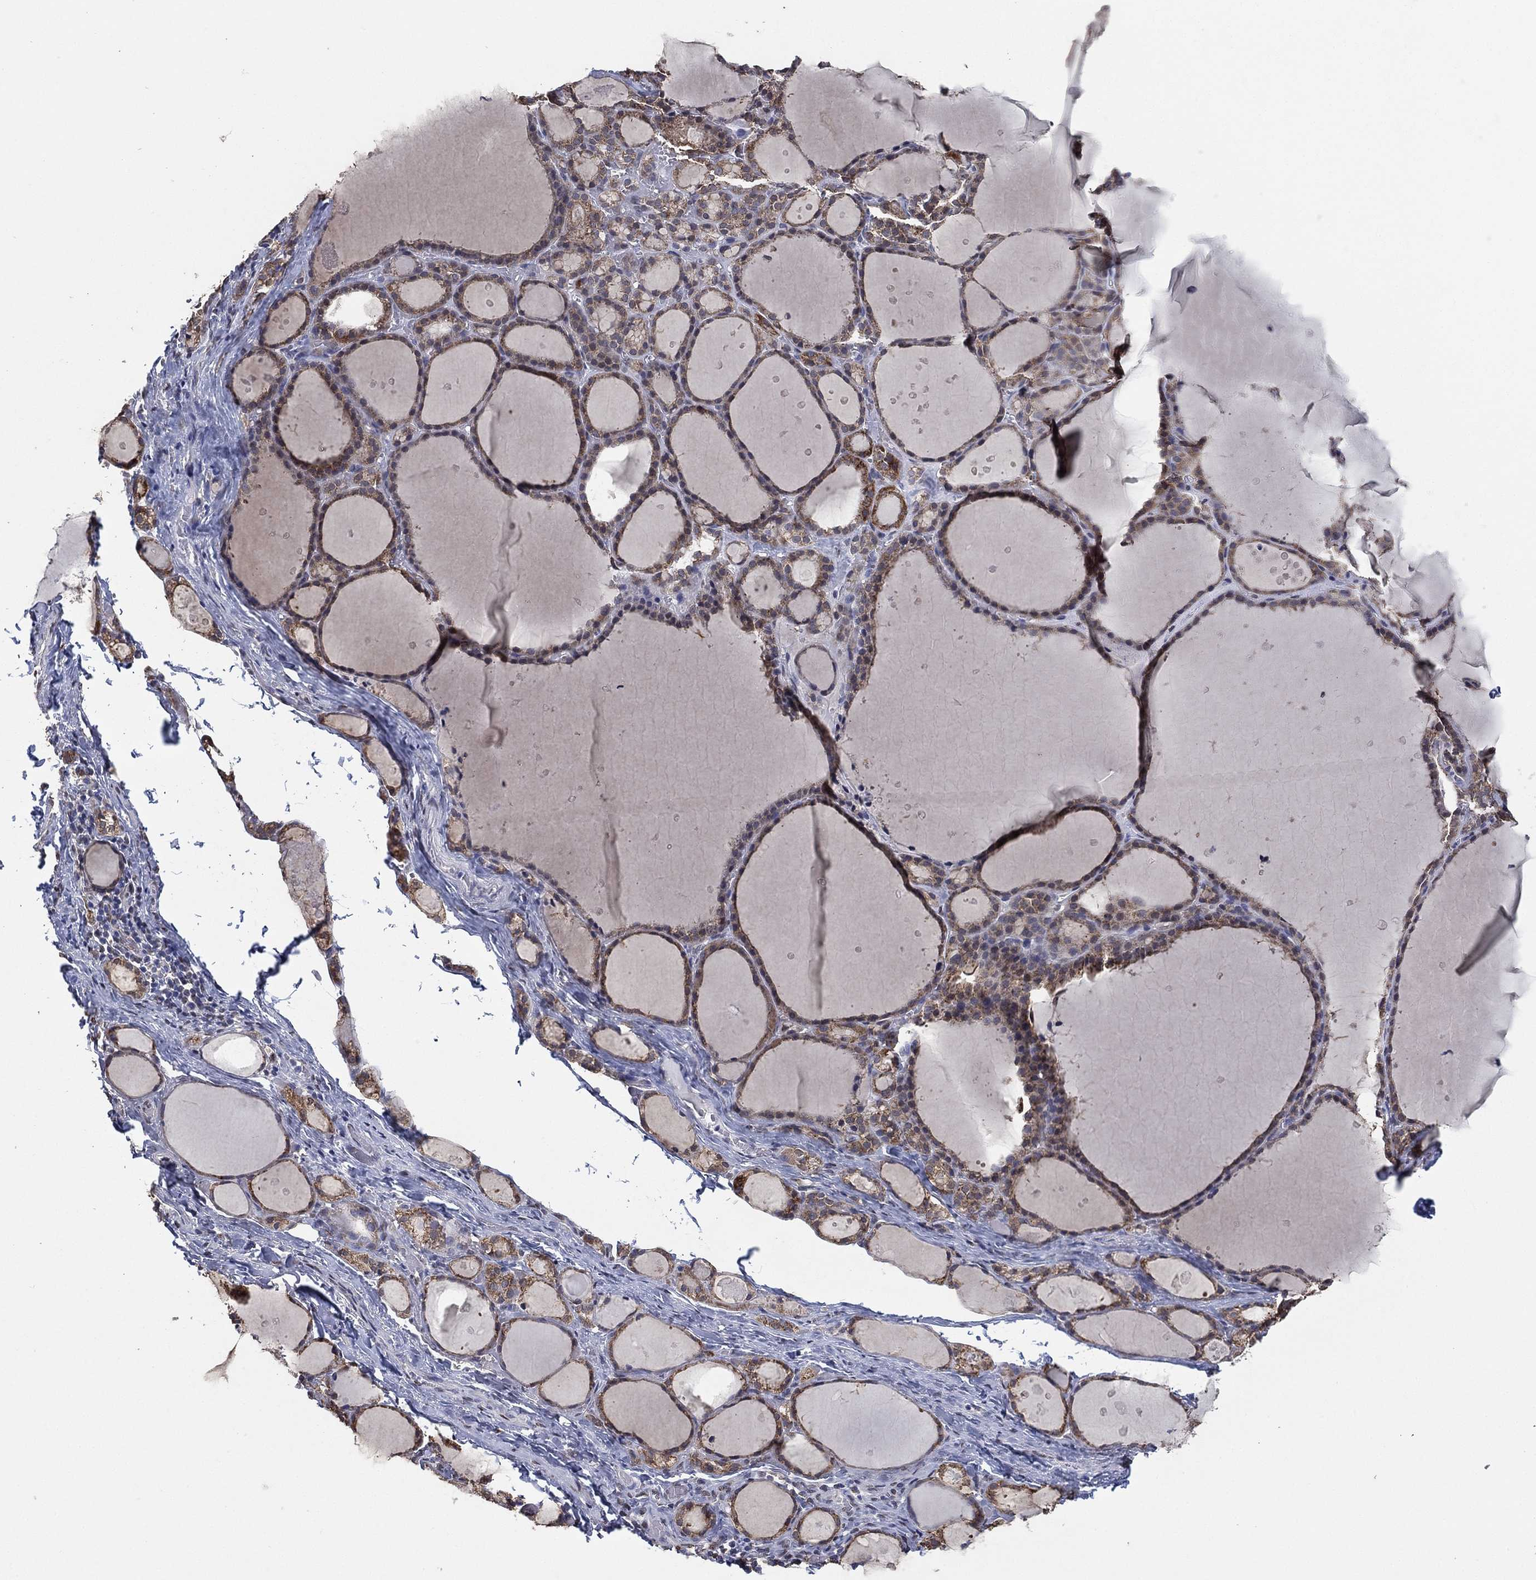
{"staining": {"intensity": "moderate", "quantity": "25%-75%", "location": "cytoplasmic/membranous"}, "tissue": "thyroid gland", "cell_type": "Glandular cells", "image_type": "normal", "snomed": [{"axis": "morphology", "description": "Normal tissue, NOS"}, {"axis": "topography", "description": "Thyroid gland"}], "caption": "Moderate cytoplasmic/membranous protein positivity is seen in approximately 25%-75% of glandular cells in thyroid gland.", "gene": "ALDH7A1", "patient": {"sex": "male", "age": 68}}